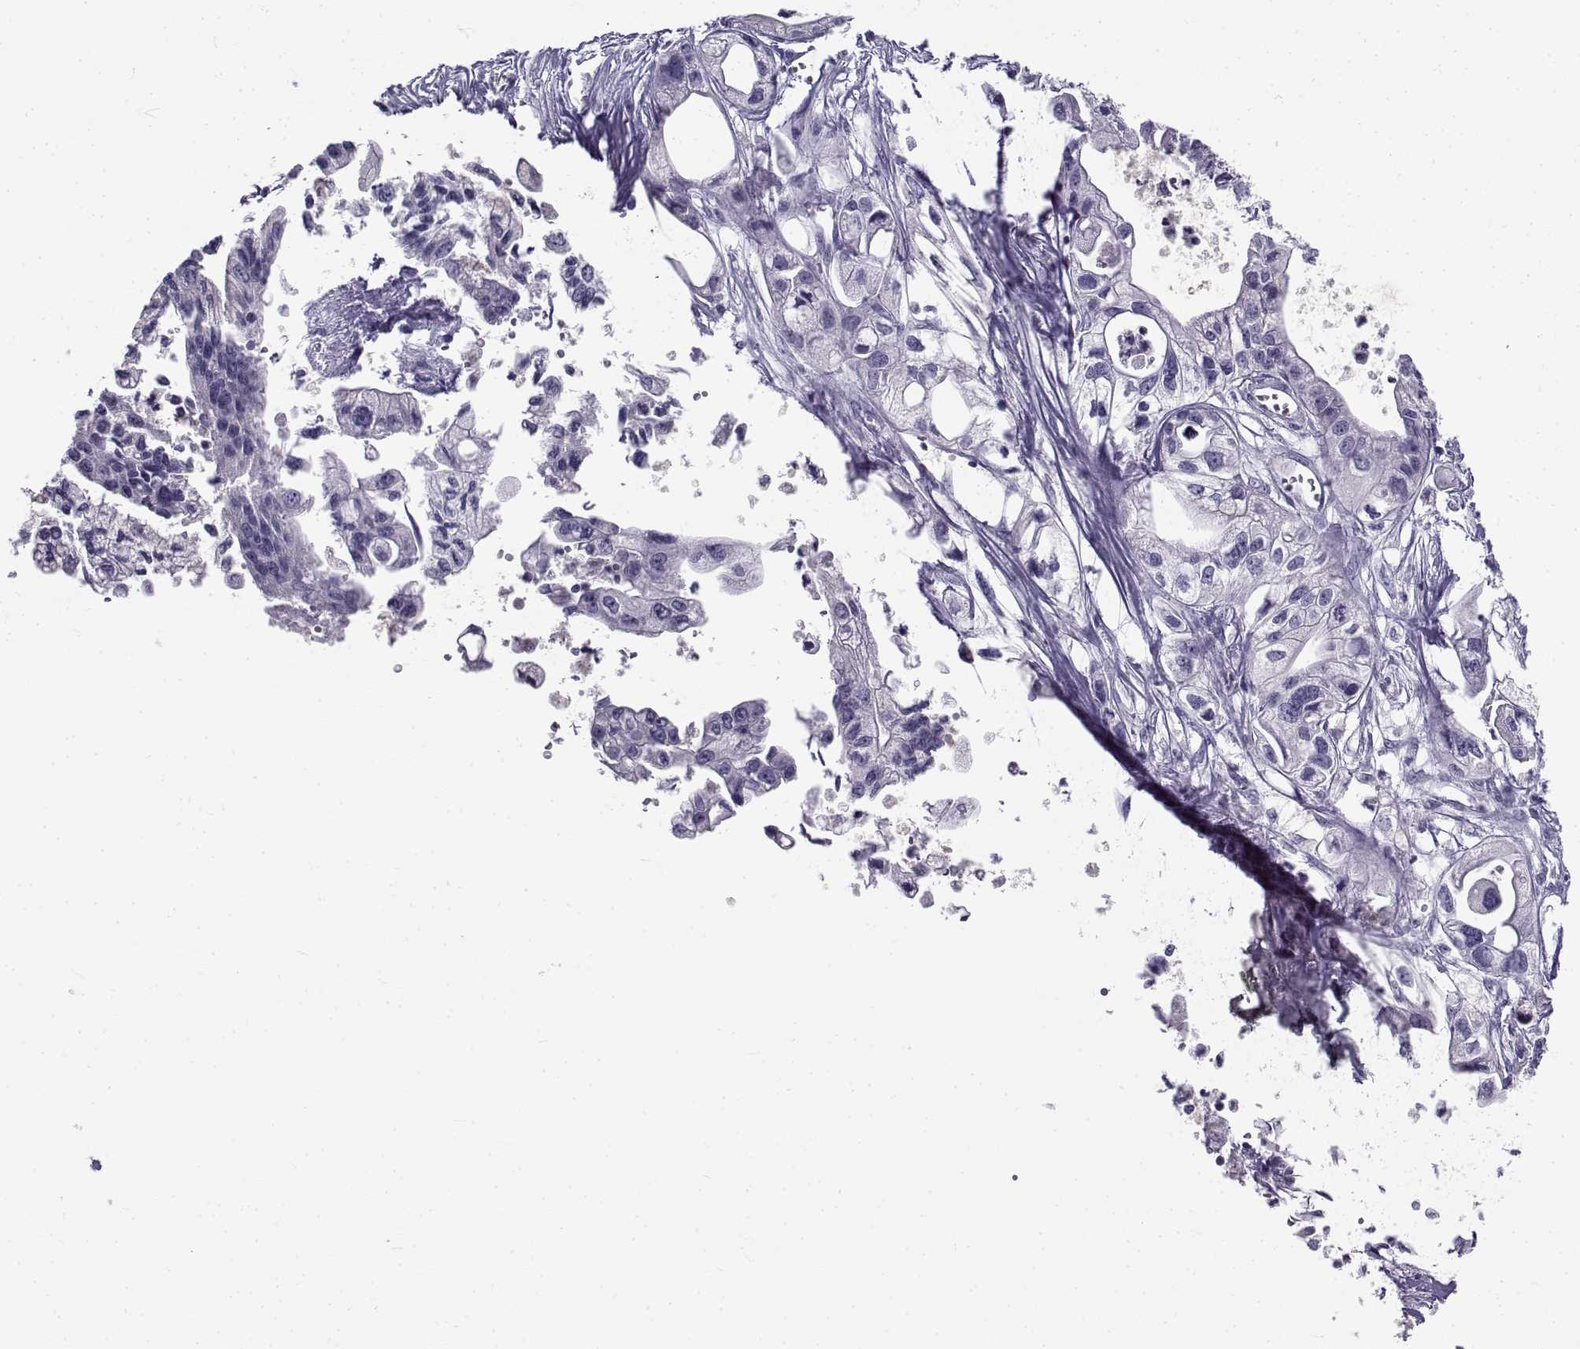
{"staining": {"intensity": "negative", "quantity": "none", "location": "none"}, "tissue": "pancreatic cancer", "cell_type": "Tumor cells", "image_type": "cancer", "snomed": [{"axis": "morphology", "description": "Adenocarcinoma, NOS"}, {"axis": "topography", "description": "Pancreas"}], "caption": "Photomicrograph shows no protein expression in tumor cells of pancreatic cancer tissue.", "gene": "FAM166A", "patient": {"sex": "male", "age": 70}}